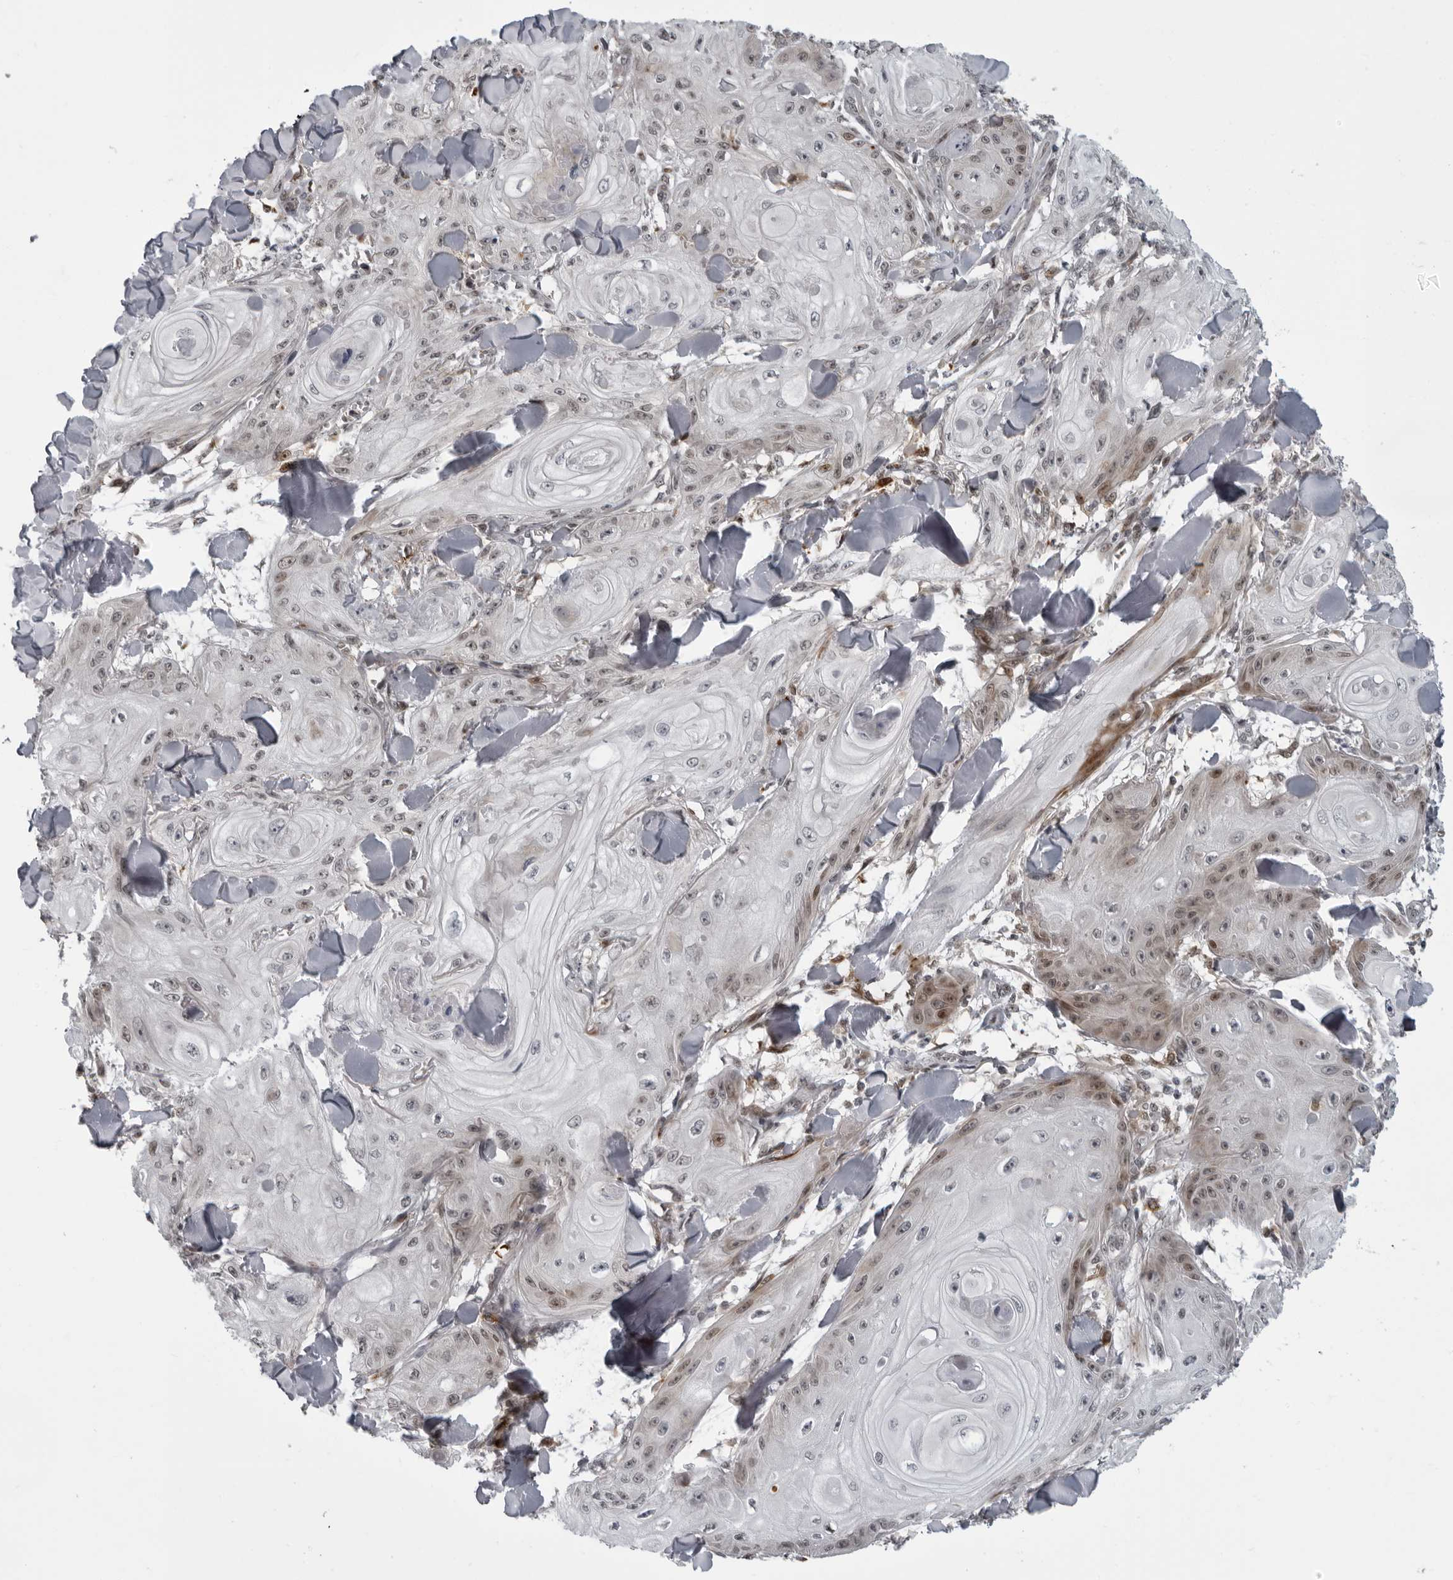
{"staining": {"intensity": "weak", "quantity": "<25%", "location": "cytoplasmic/membranous"}, "tissue": "skin cancer", "cell_type": "Tumor cells", "image_type": "cancer", "snomed": [{"axis": "morphology", "description": "Squamous cell carcinoma, NOS"}, {"axis": "topography", "description": "Skin"}], "caption": "DAB (3,3'-diaminobenzidine) immunohistochemical staining of human skin cancer displays no significant positivity in tumor cells.", "gene": "THOP1", "patient": {"sex": "male", "age": 74}}